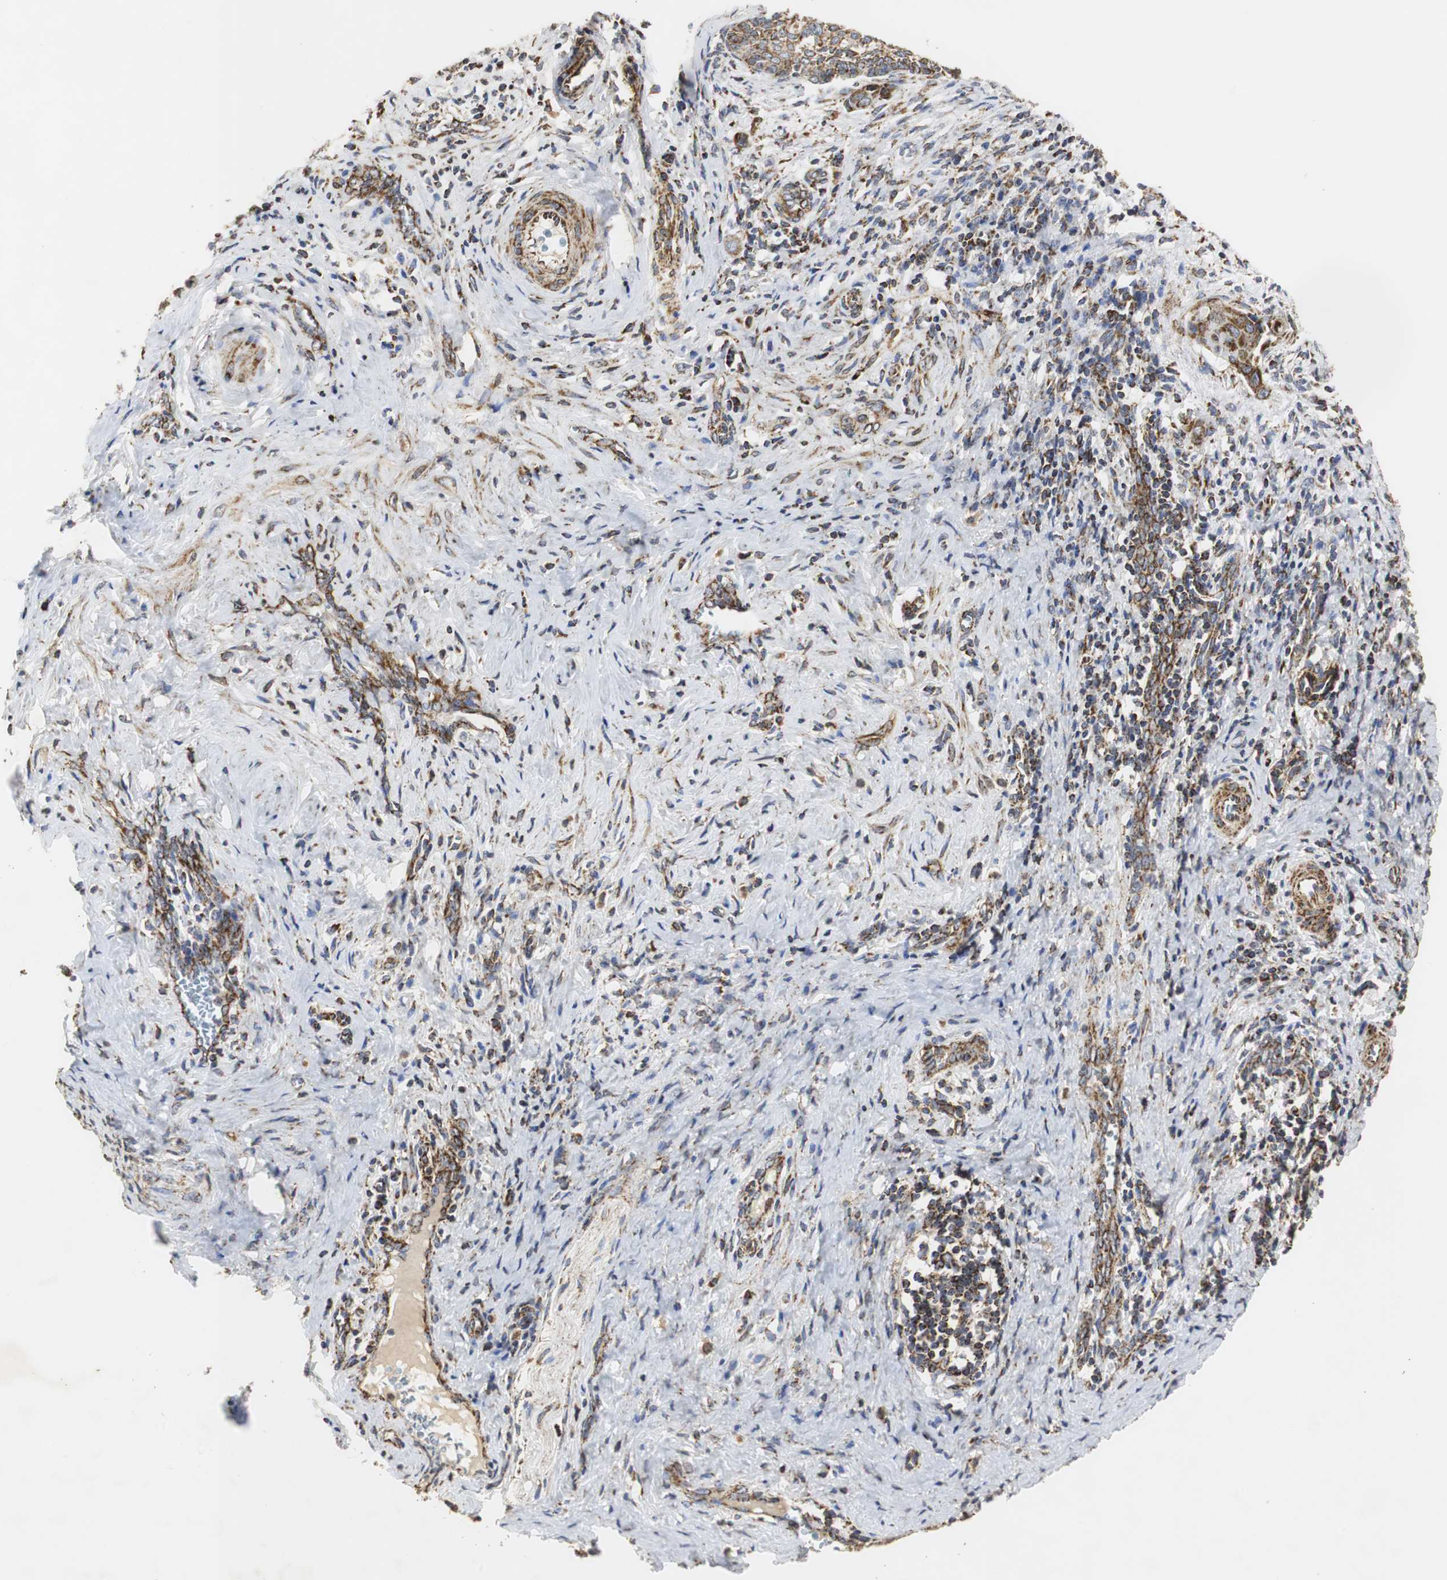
{"staining": {"intensity": "moderate", "quantity": ">75%", "location": "cytoplasmic/membranous"}, "tissue": "cervical cancer", "cell_type": "Tumor cells", "image_type": "cancer", "snomed": [{"axis": "morphology", "description": "Squamous cell carcinoma, NOS"}, {"axis": "topography", "description": "Cervix"}], "caption": "This is a histology image of IHC staining of cervical squamous cell carcinoma, which shows moderate positivity in the cytoplasmic/membranous of tumor cells.", "gene": "HSD17B10", "patient": {"sex": "female", "age": 33}}